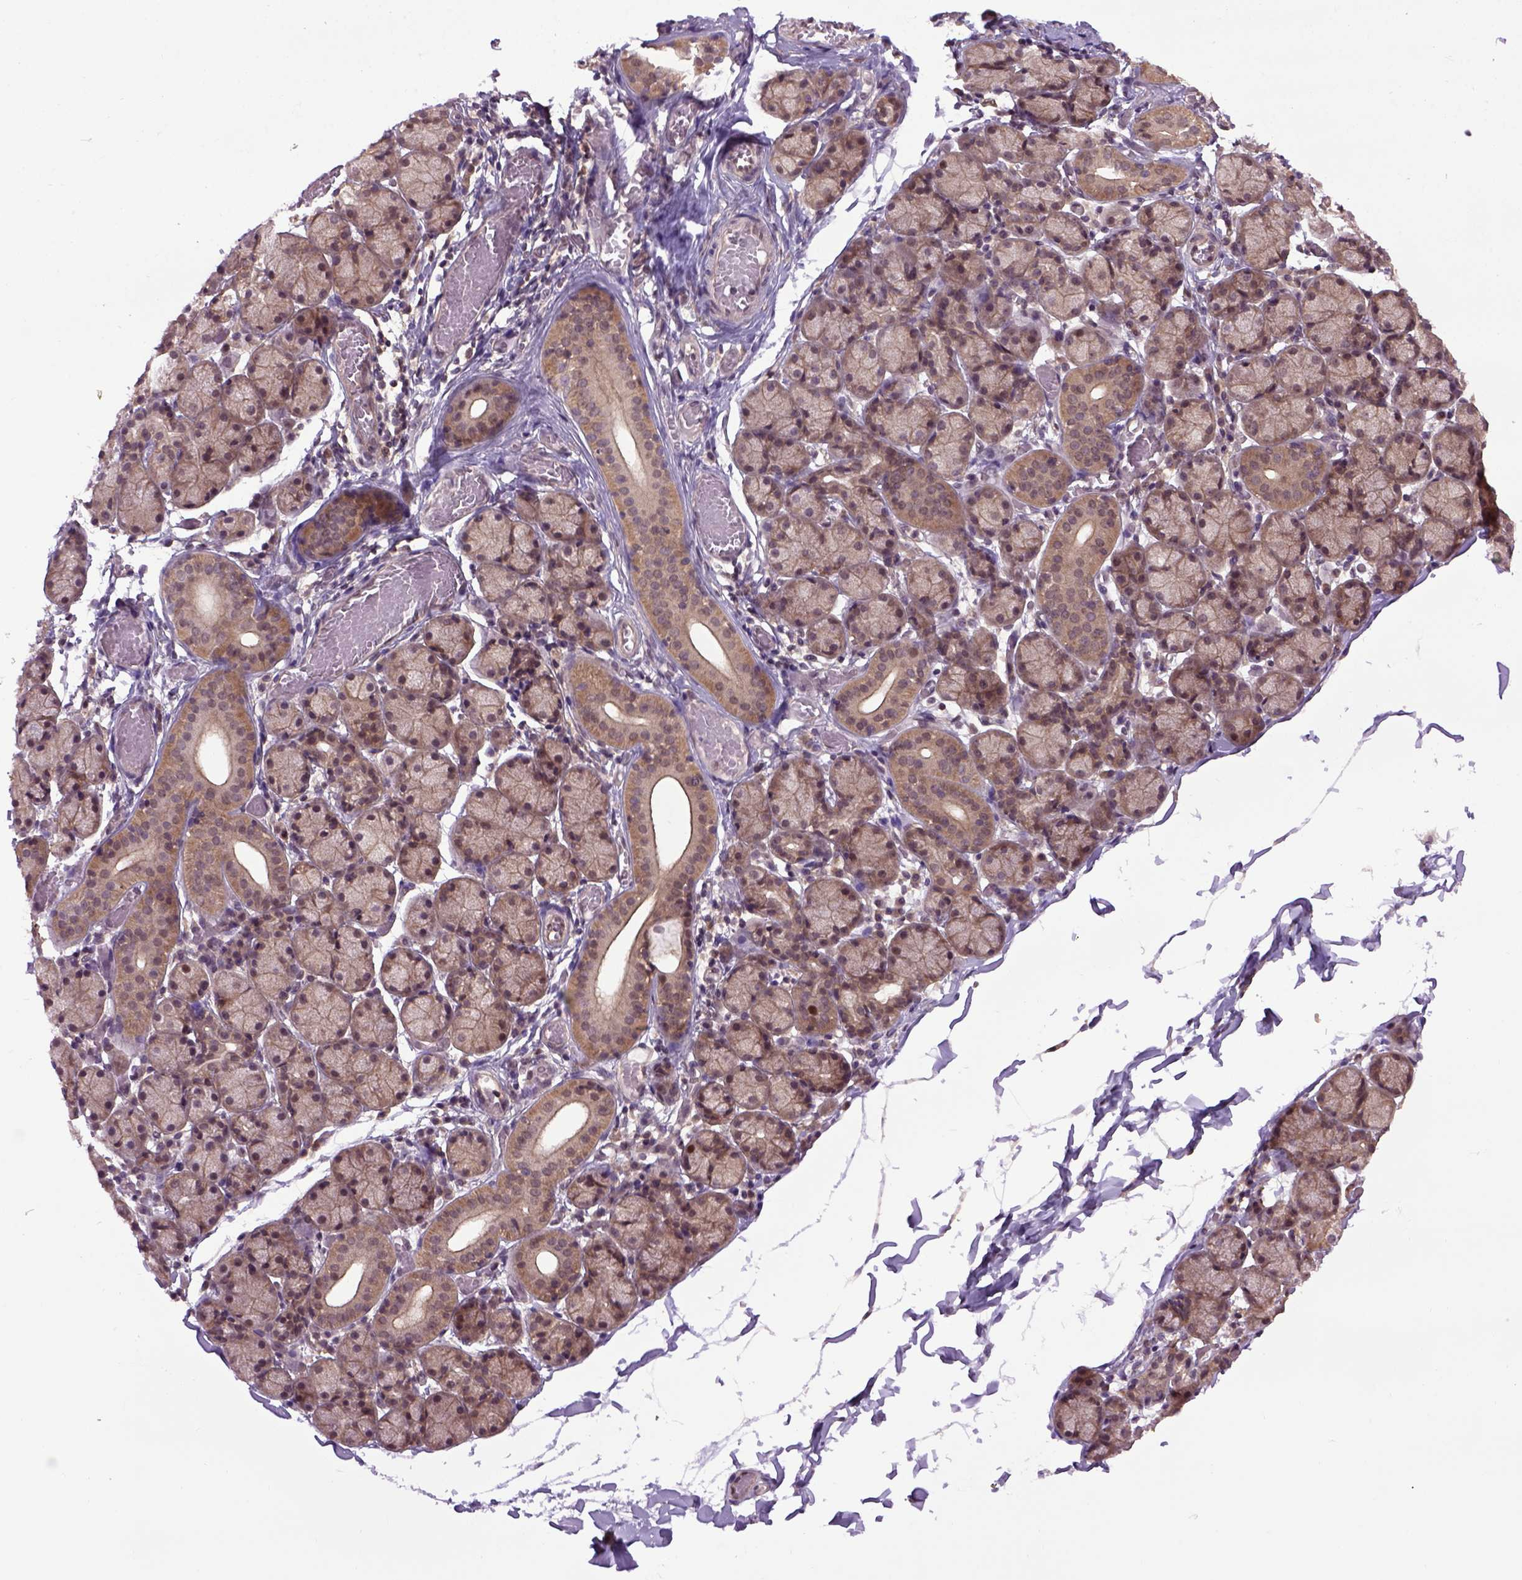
{"staining": {"intensity": "moderate", "quantity": ">75%", "location": "cytoplasmic/membranous,nuclear"}, "tissue": "salivary gland", "cell_type": "Glandular cells", "image_type": "normal", "snomed": [{"axis": "morphology", "description": "Normal tissue, NOS"}, {"axis": "topography", "description": "Salivary gland"}], "caption": "Immunohistochemistry (IHC) photomicrograph of benign salivary gland: human salivary gland stained using immunohistochemistry (IHC) displays medium levels of moderate protein expression localized specifically in the cytoplasmic/membranous,nuclear of glandular cells, appearing as a cytoplasmic/membranous,nuclear brown color.", "gene": "WDR48", "patient": {"sex": "female", "age": 24}}